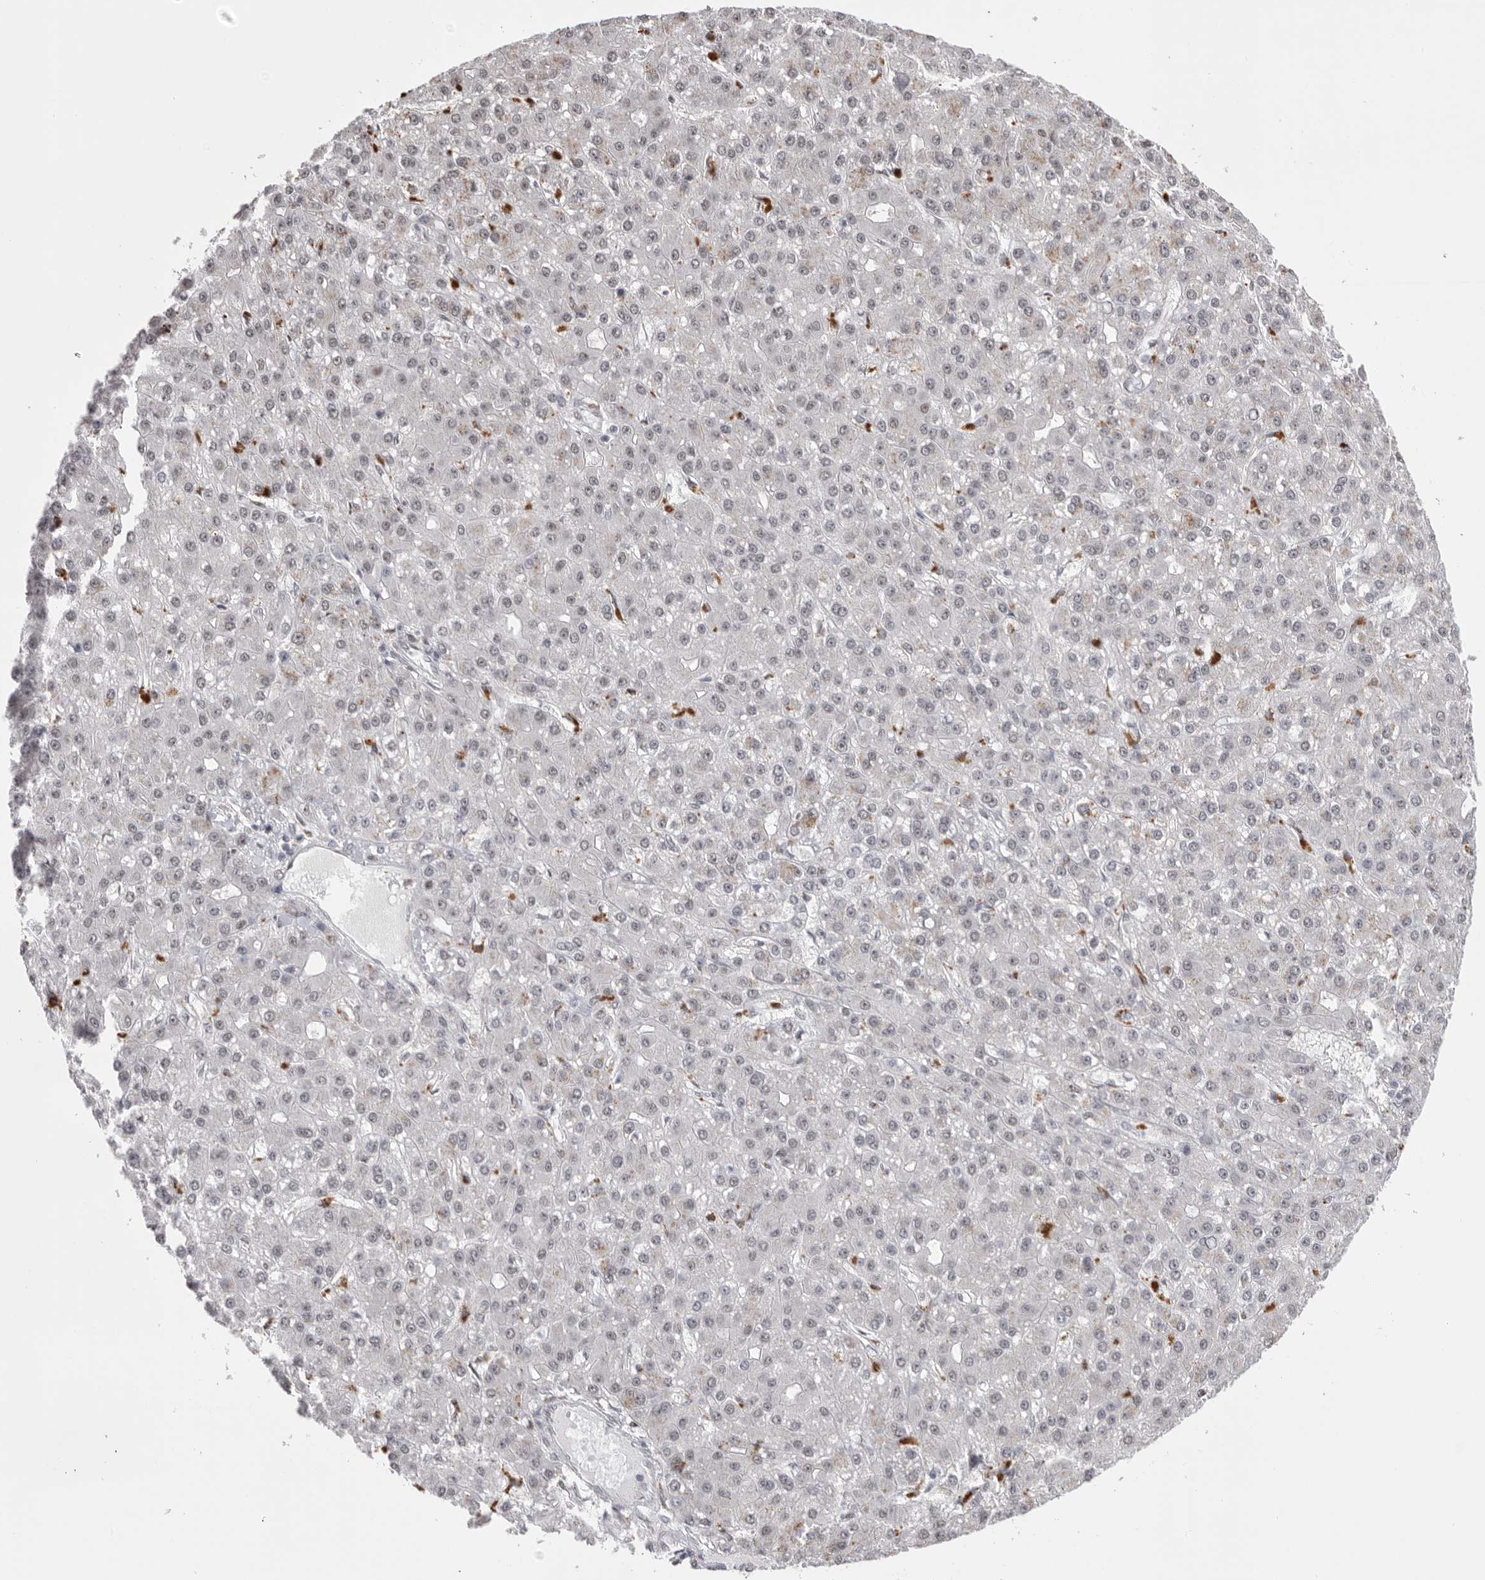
{"staining": {"intensity": "negative", "quantity": "none", "location": "none"}, "tissue": "liver cancer", "cell_type": "Tumor cells", "image_type": "cancer", "snomed": [{"axis": "morphology", "description": "Carcinoma, Hepatocellular, NOS"}, {"axis": "topography", "description": "Liver"}], "caption": "This is an immunohistochemistry histopathology image of human liver cancer (hepatocellular carcinoma). There is no positivity in tumor cells.", "gene": "BCLAF3", "patient": {"sex": "male", "age": 67}}